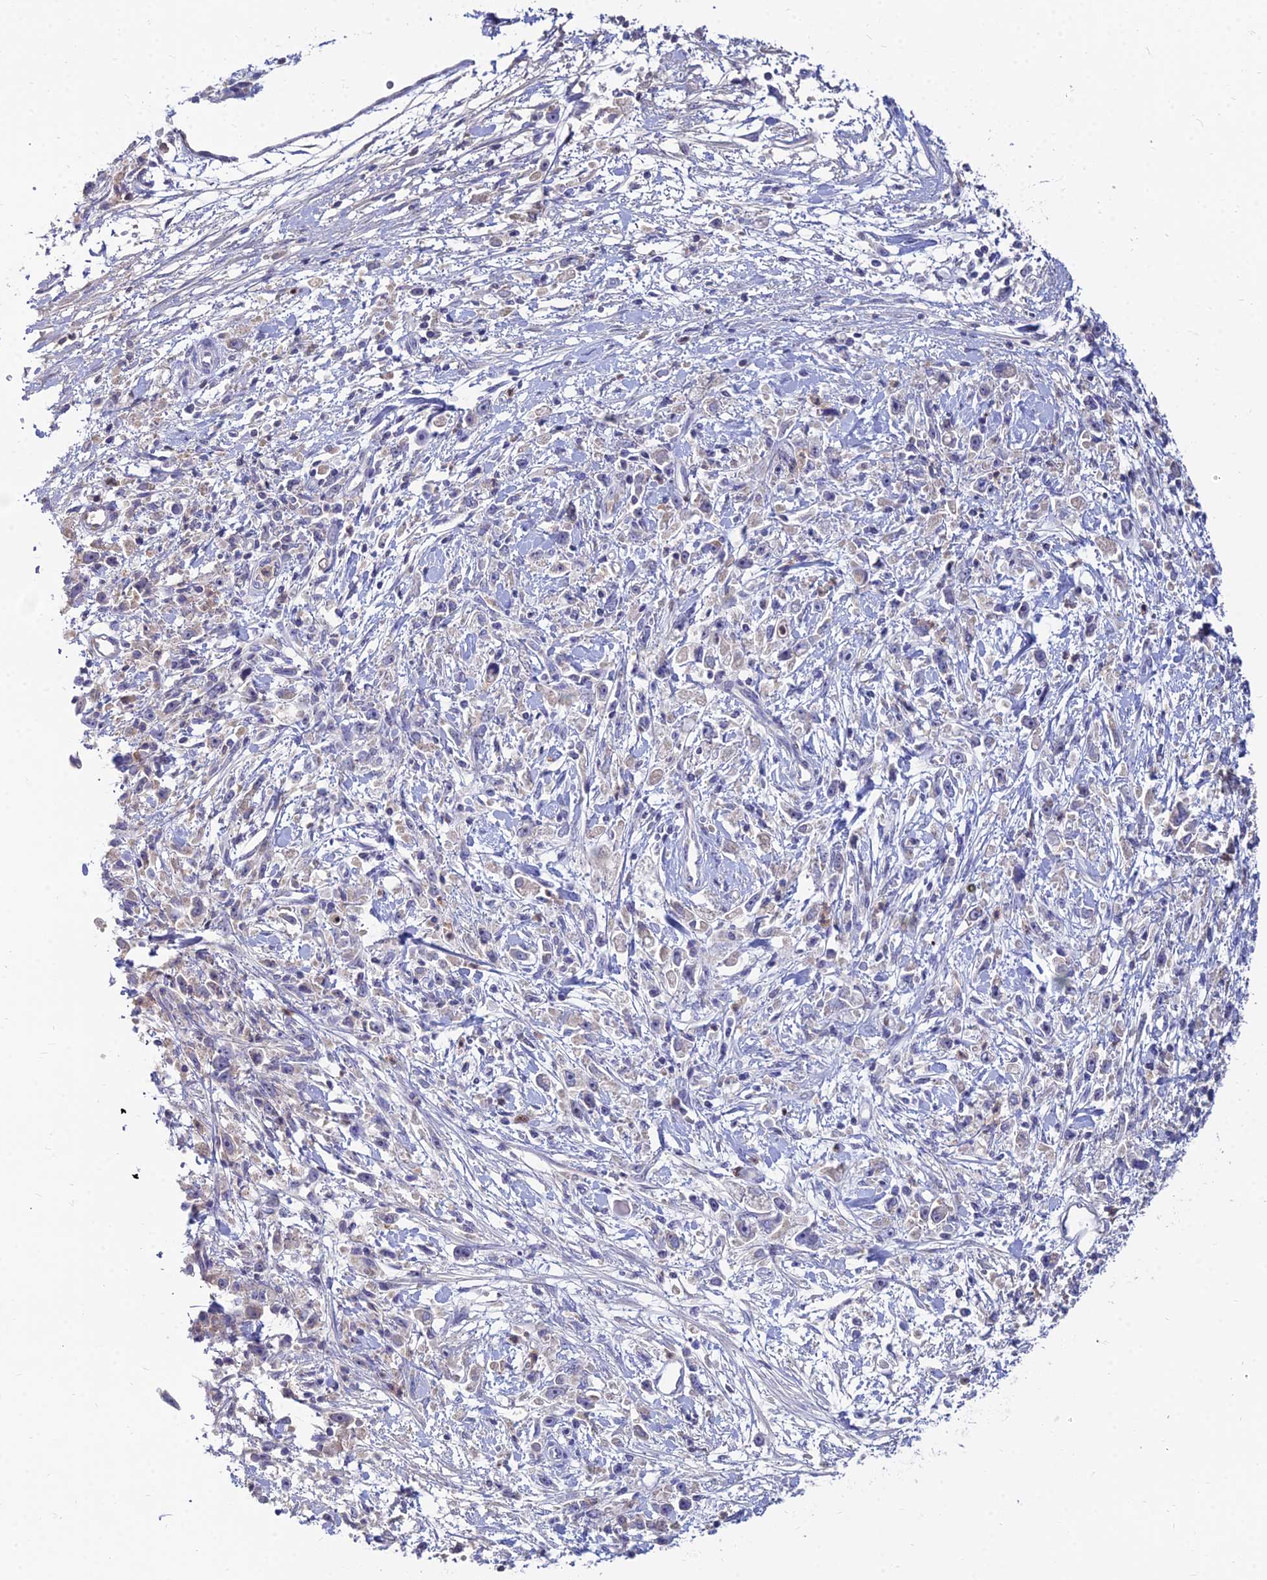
{"staining": {"intensity": "weak", "quantity": "<25%", "location": "cytoplasmic/membranous"}, "tissue": "stomach cancer", "cell_type": "Tumor cells", "image_type": "cancer", "snomed": [{"axis": "morphology", "description": "Adenocarcinoma, NOS"}, {"axis": "topography", "description": "Stomach"}], "caption": "A micrograph of human stomach adenocarcinoma is negative for staining in tumor cells.", "gene": "GOLGA6D", "patient": {"sex": "female", "age": 59}}